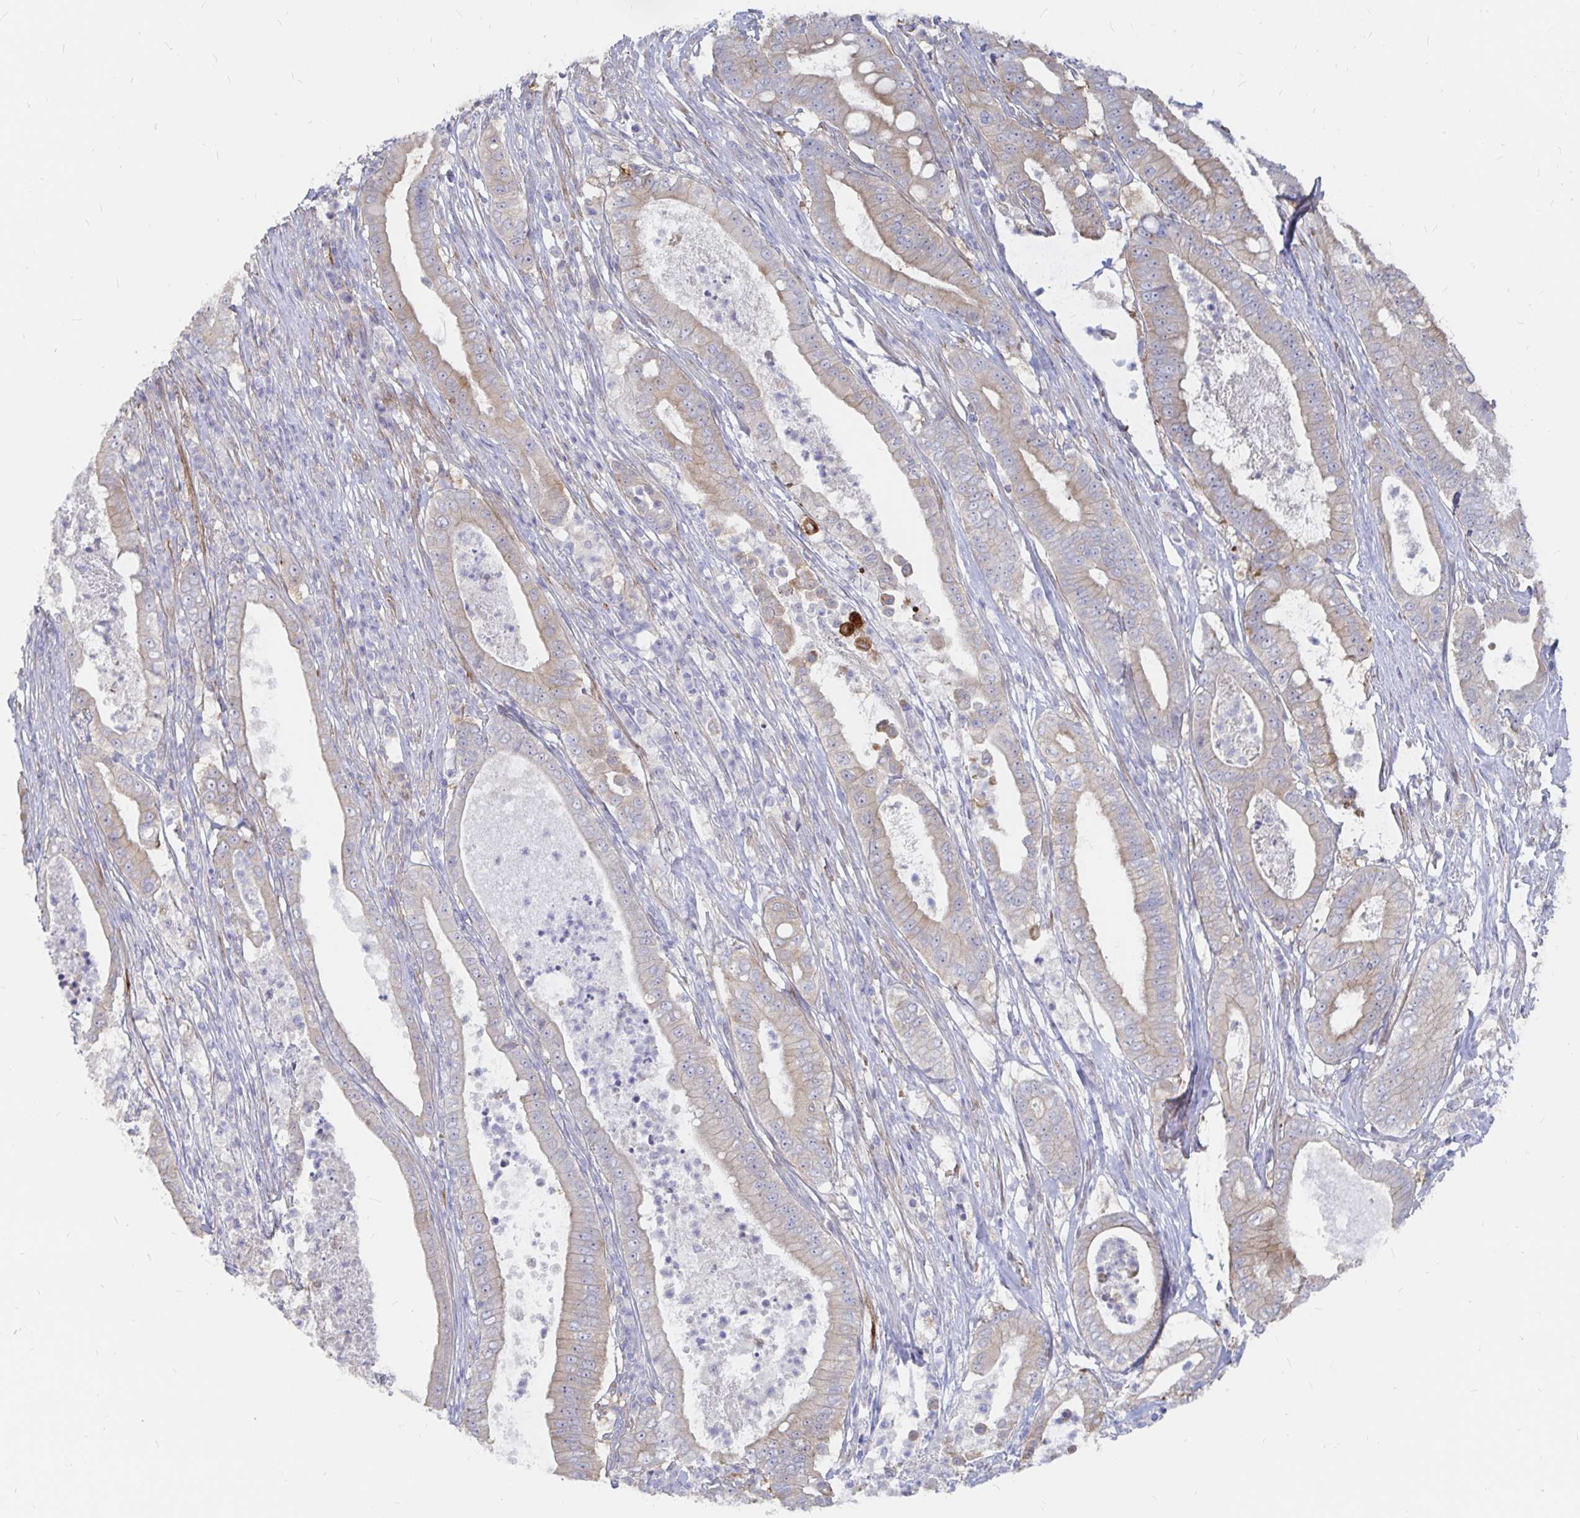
{"staining": {"intensity": "weak", "quantity": "<25%", "location": "cytoplasmic/membranous"}, "tissue": "pancreatic cancer", "cell_type": "Tumor cells", "image_type": "cancer", "snomed": [{"axis": "morphology", "description": "Adenocarcinoma, NOS"}, {"axis": "topography", "description": "Pancreas"}], "caption": "Immunohistochemistry histopathology image of human pancreatic cancer (adenocarcinoma) stained for a protein (brown), which displays no staining in tumor cells.", "gene": "KCTD19", "patient": {"sex": "male", "age": 71}}